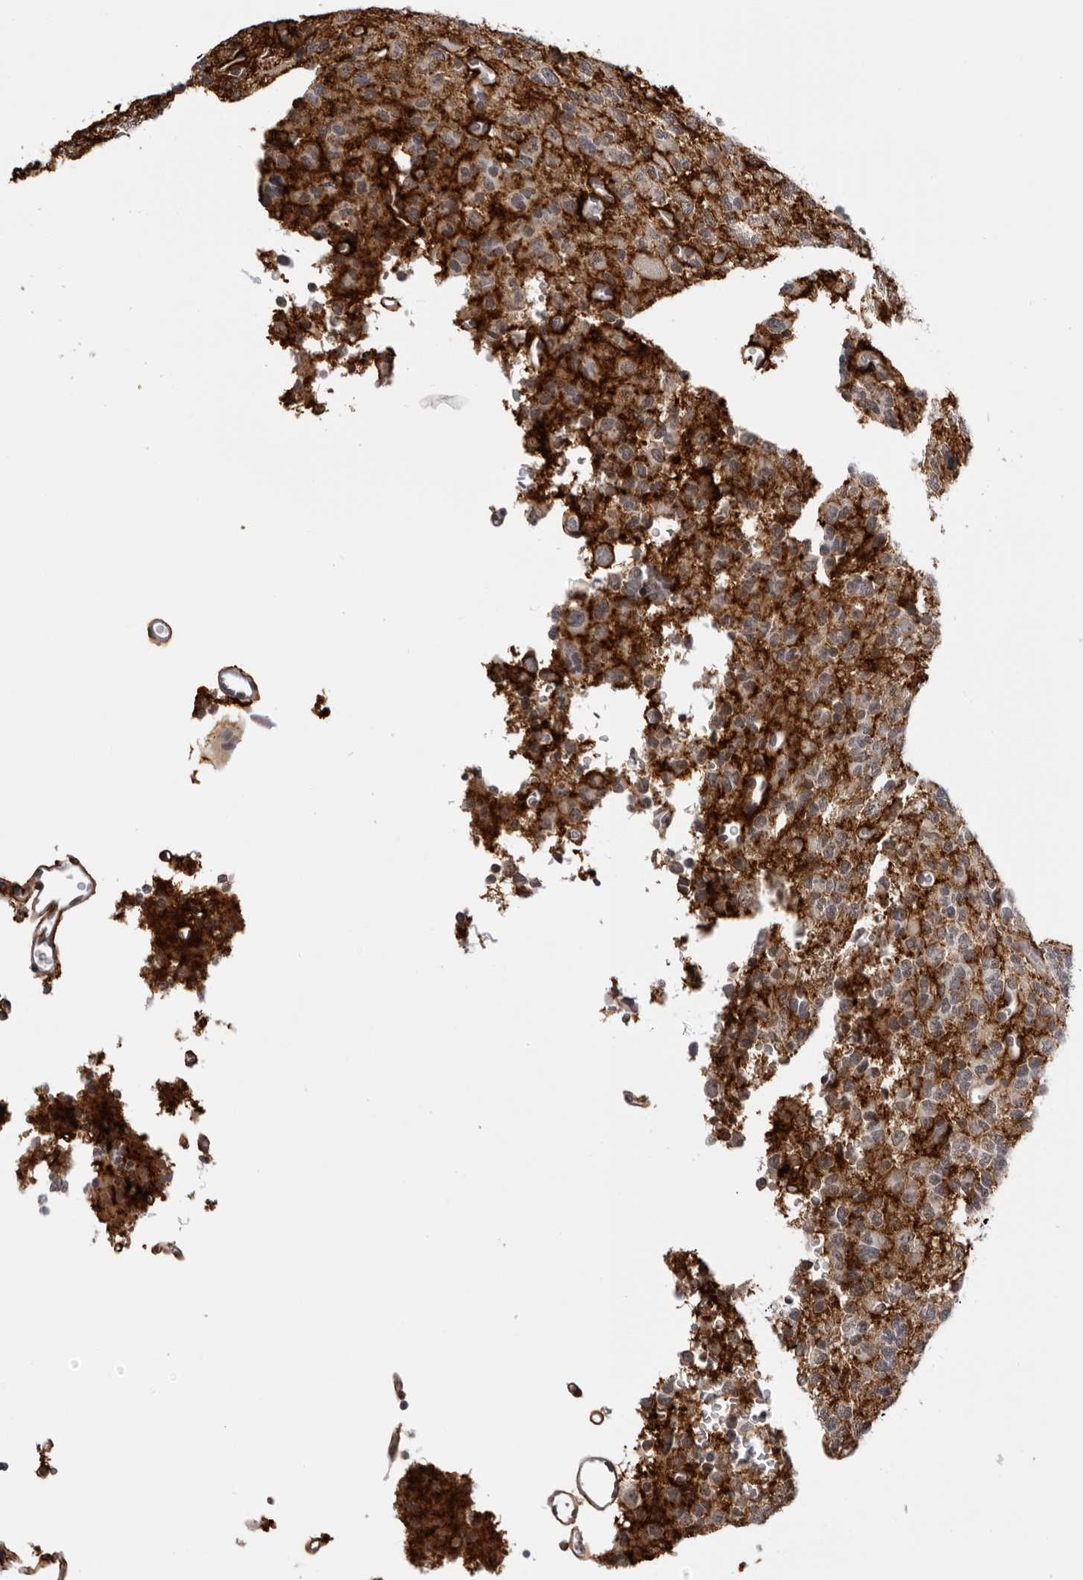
{"staining": {"intensity": "weak", "quantity": "<25%", "location": "cytoplasmic/membranous"}, "tissue": "glioma", "cell_type": "Tumor cells", "image_type": "cancer", "snomed": [{"axis": "morphology", "description": "Glioma, malignant, High grade"}, {"axis": "topography", "description": "Brain"}], "caption": "An immunohistochemistry micrograph of glioma is shown. There is no staining in tumor cells of glioma.", "gene": "PRUNE1", "patient": {"sex": "female", "age": 62}}